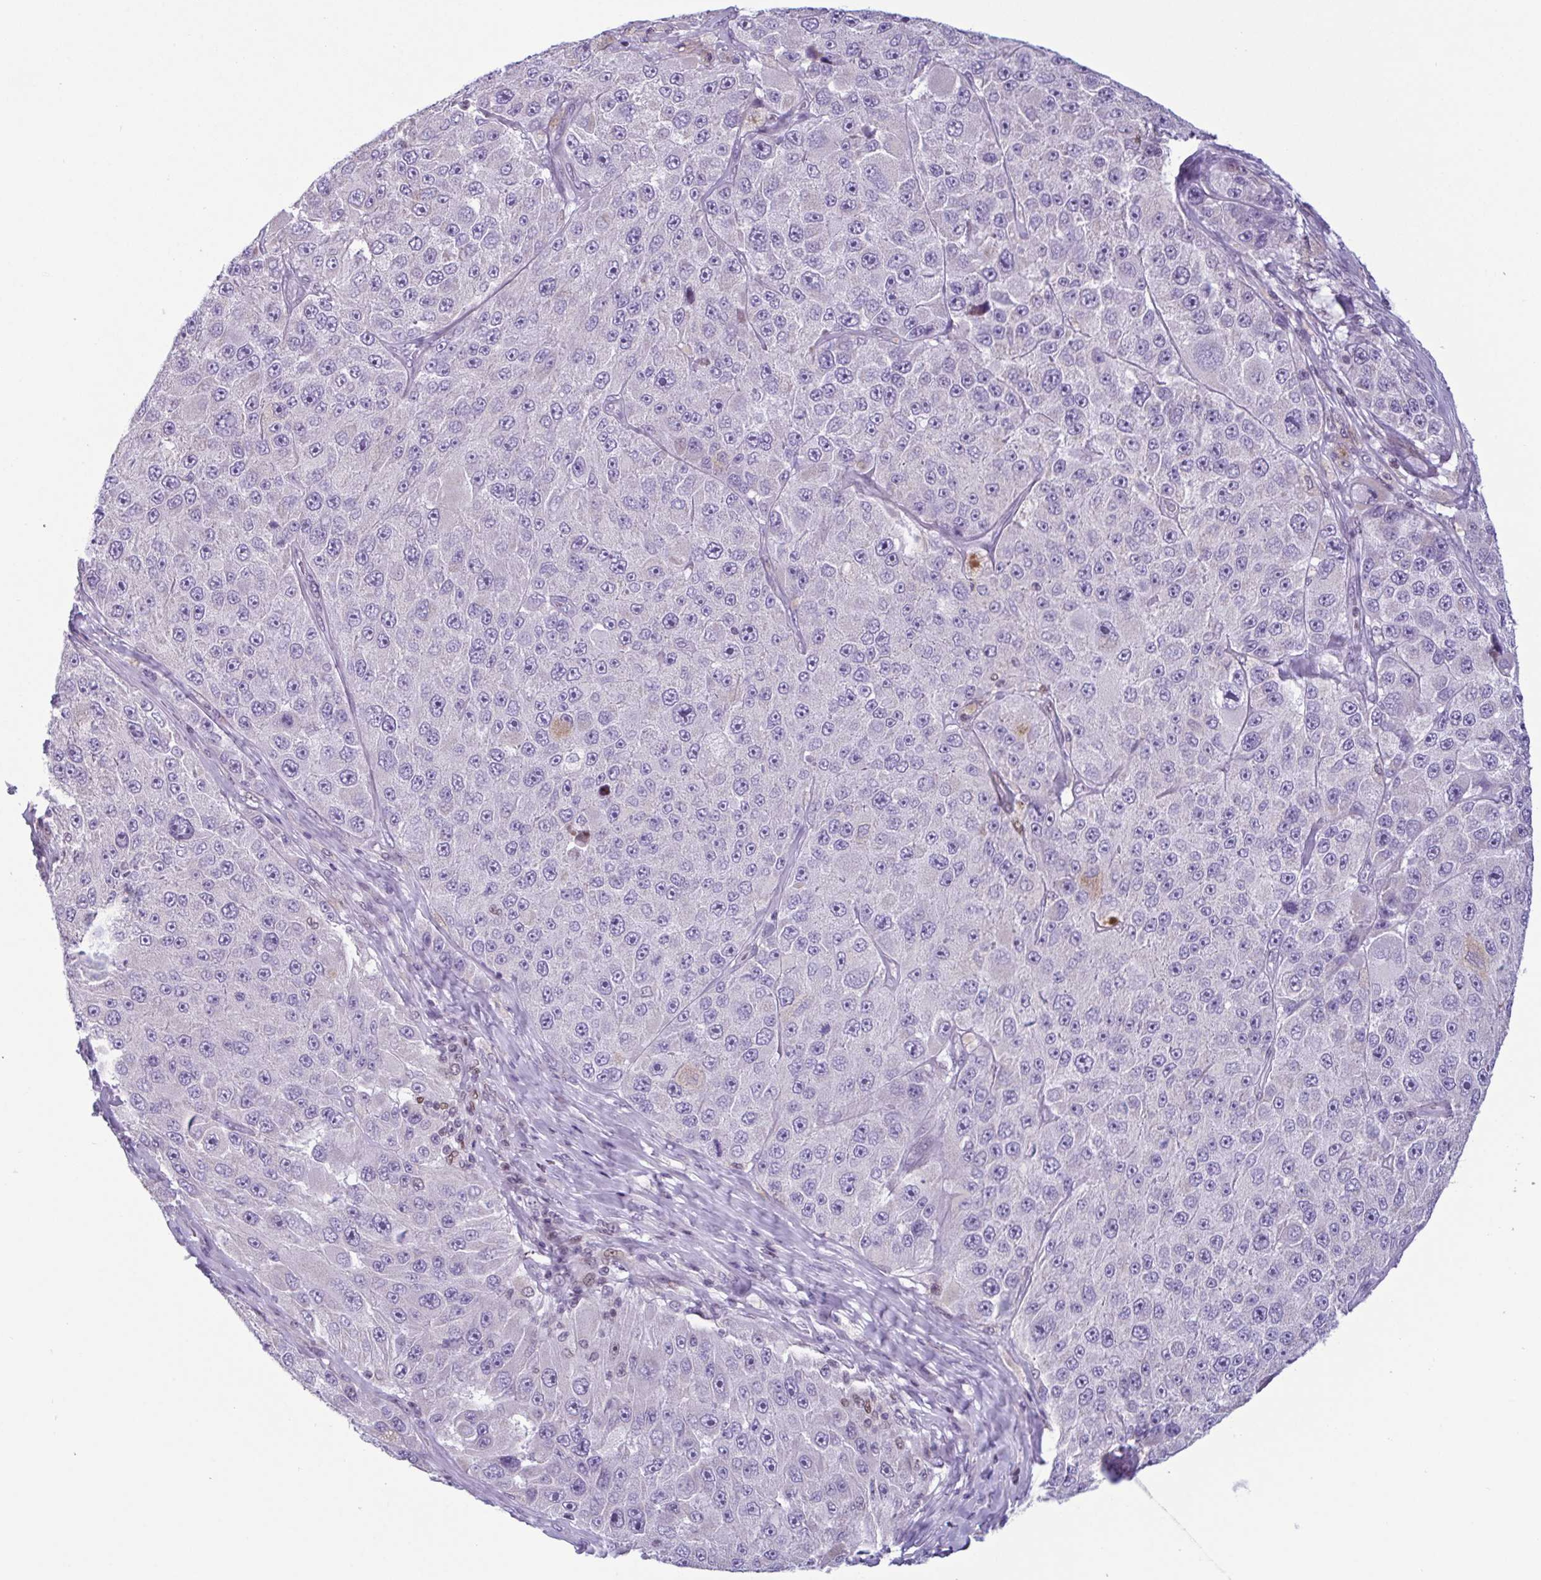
{"staining": {"intensity": "moderate", "quantity": "<25%", "location": "nuclear"}, "tissue": "melanoma", "cell_type": "Tumor cells", "image_type": "cancer", "snomed": [{"axis": "morphology", "description": "Malignant melanoma, Metastatic site"}, {"axis": "topography", "description": "Lymph node"}], "caption": "A low amount of moderate nuclear expression is appreciated in approximately <25% of tumor cells in melanoma tissue.", "gene": "IRF1", "patient": {"sex": "male", "age": 62}}